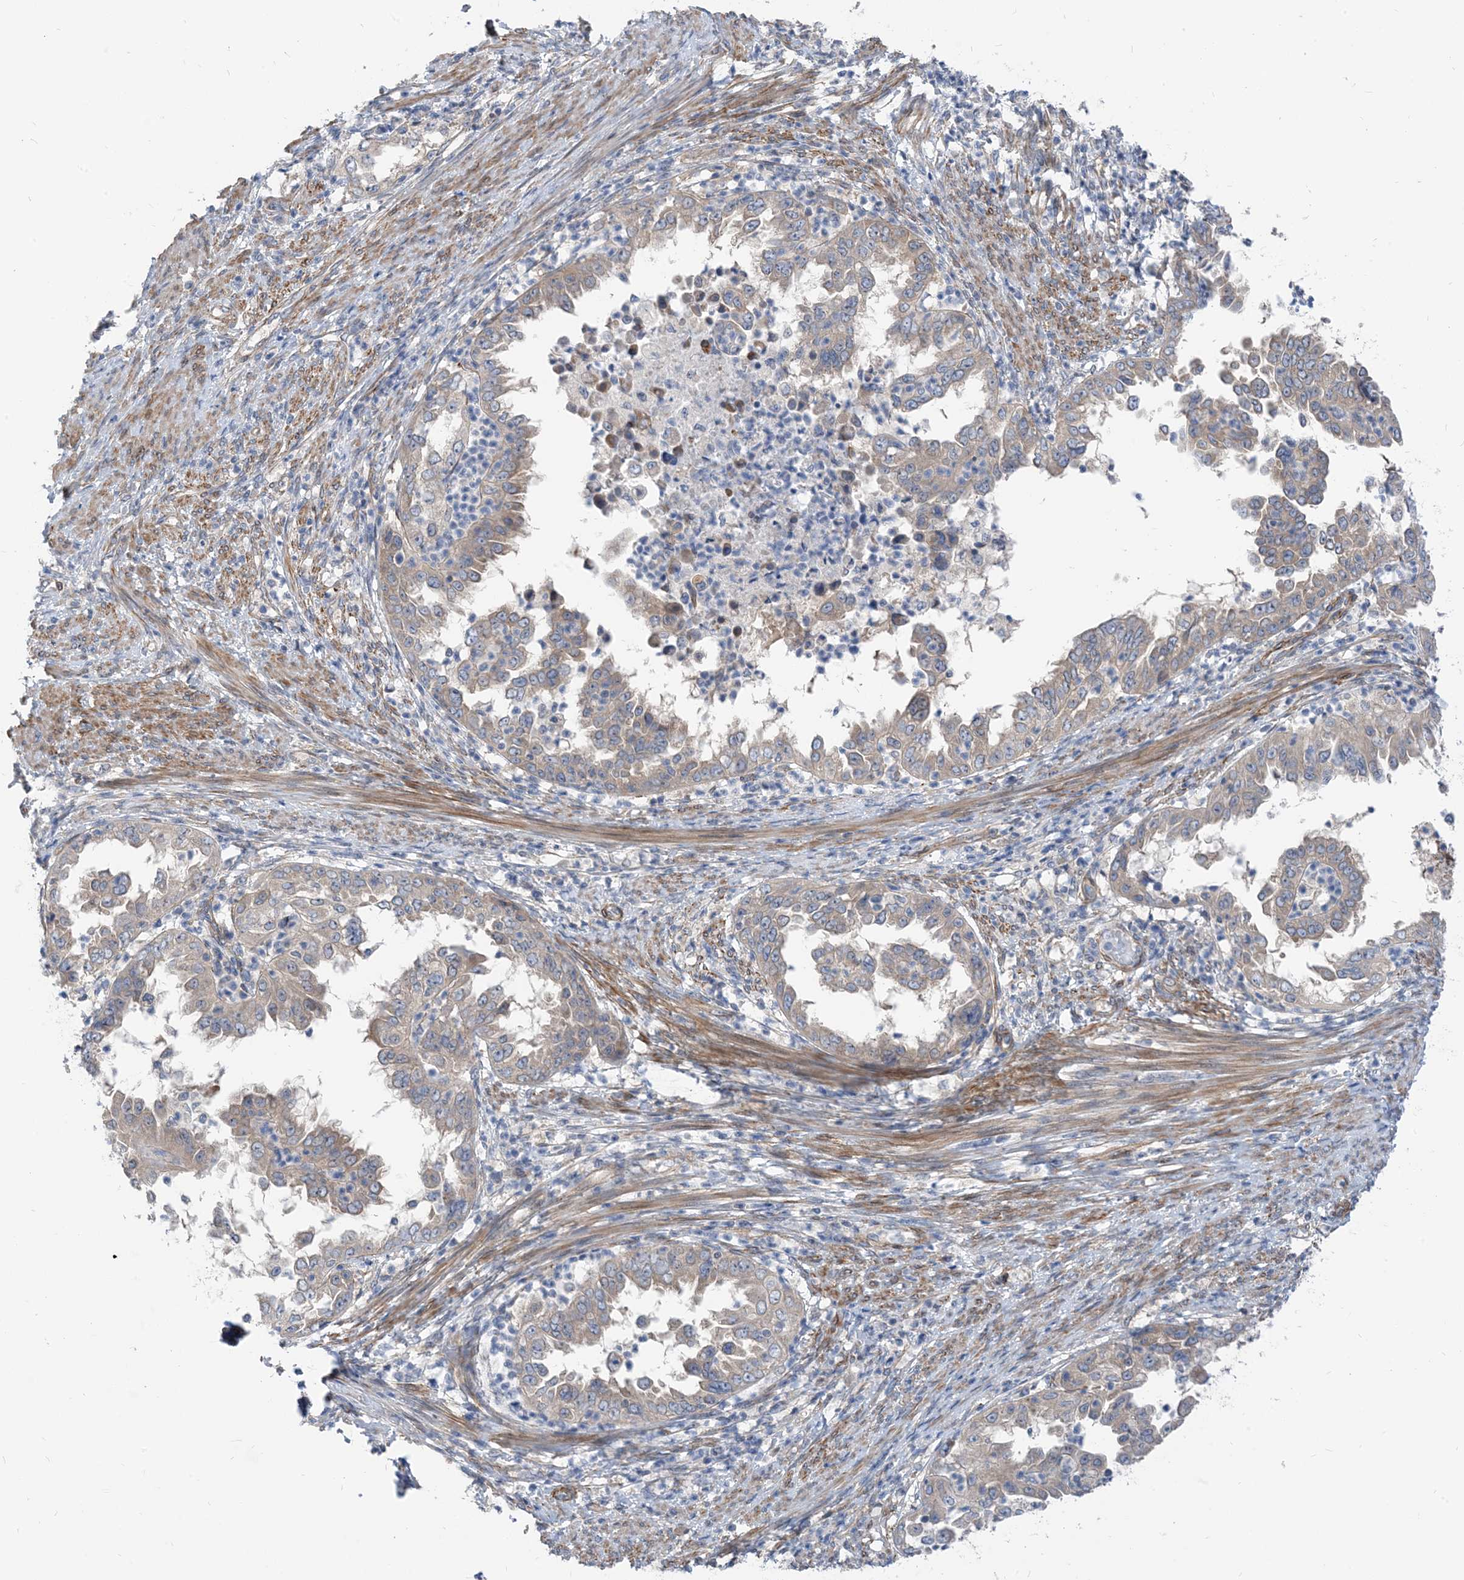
{"staining": {"intensity": "weak", "quantity": "<25%", "location": "cytoplasmic/membranous"}, "tissue": "endometrial cancer", "cell_type": "Tumor cells", "image_type": "cancer", "snomed": [{"axis": "morphology", "description": "Adenocarcinoma, NOS"}, {"axis": "topography", "description": "Endometrium"}], "caption": "Immunohistochemistry (IHC) of human endometrial adenocarcinoma reveals no expression in tumor cells.", "gene": "PLEKHA3", "patient": {"sex": "female", "age": 85}}